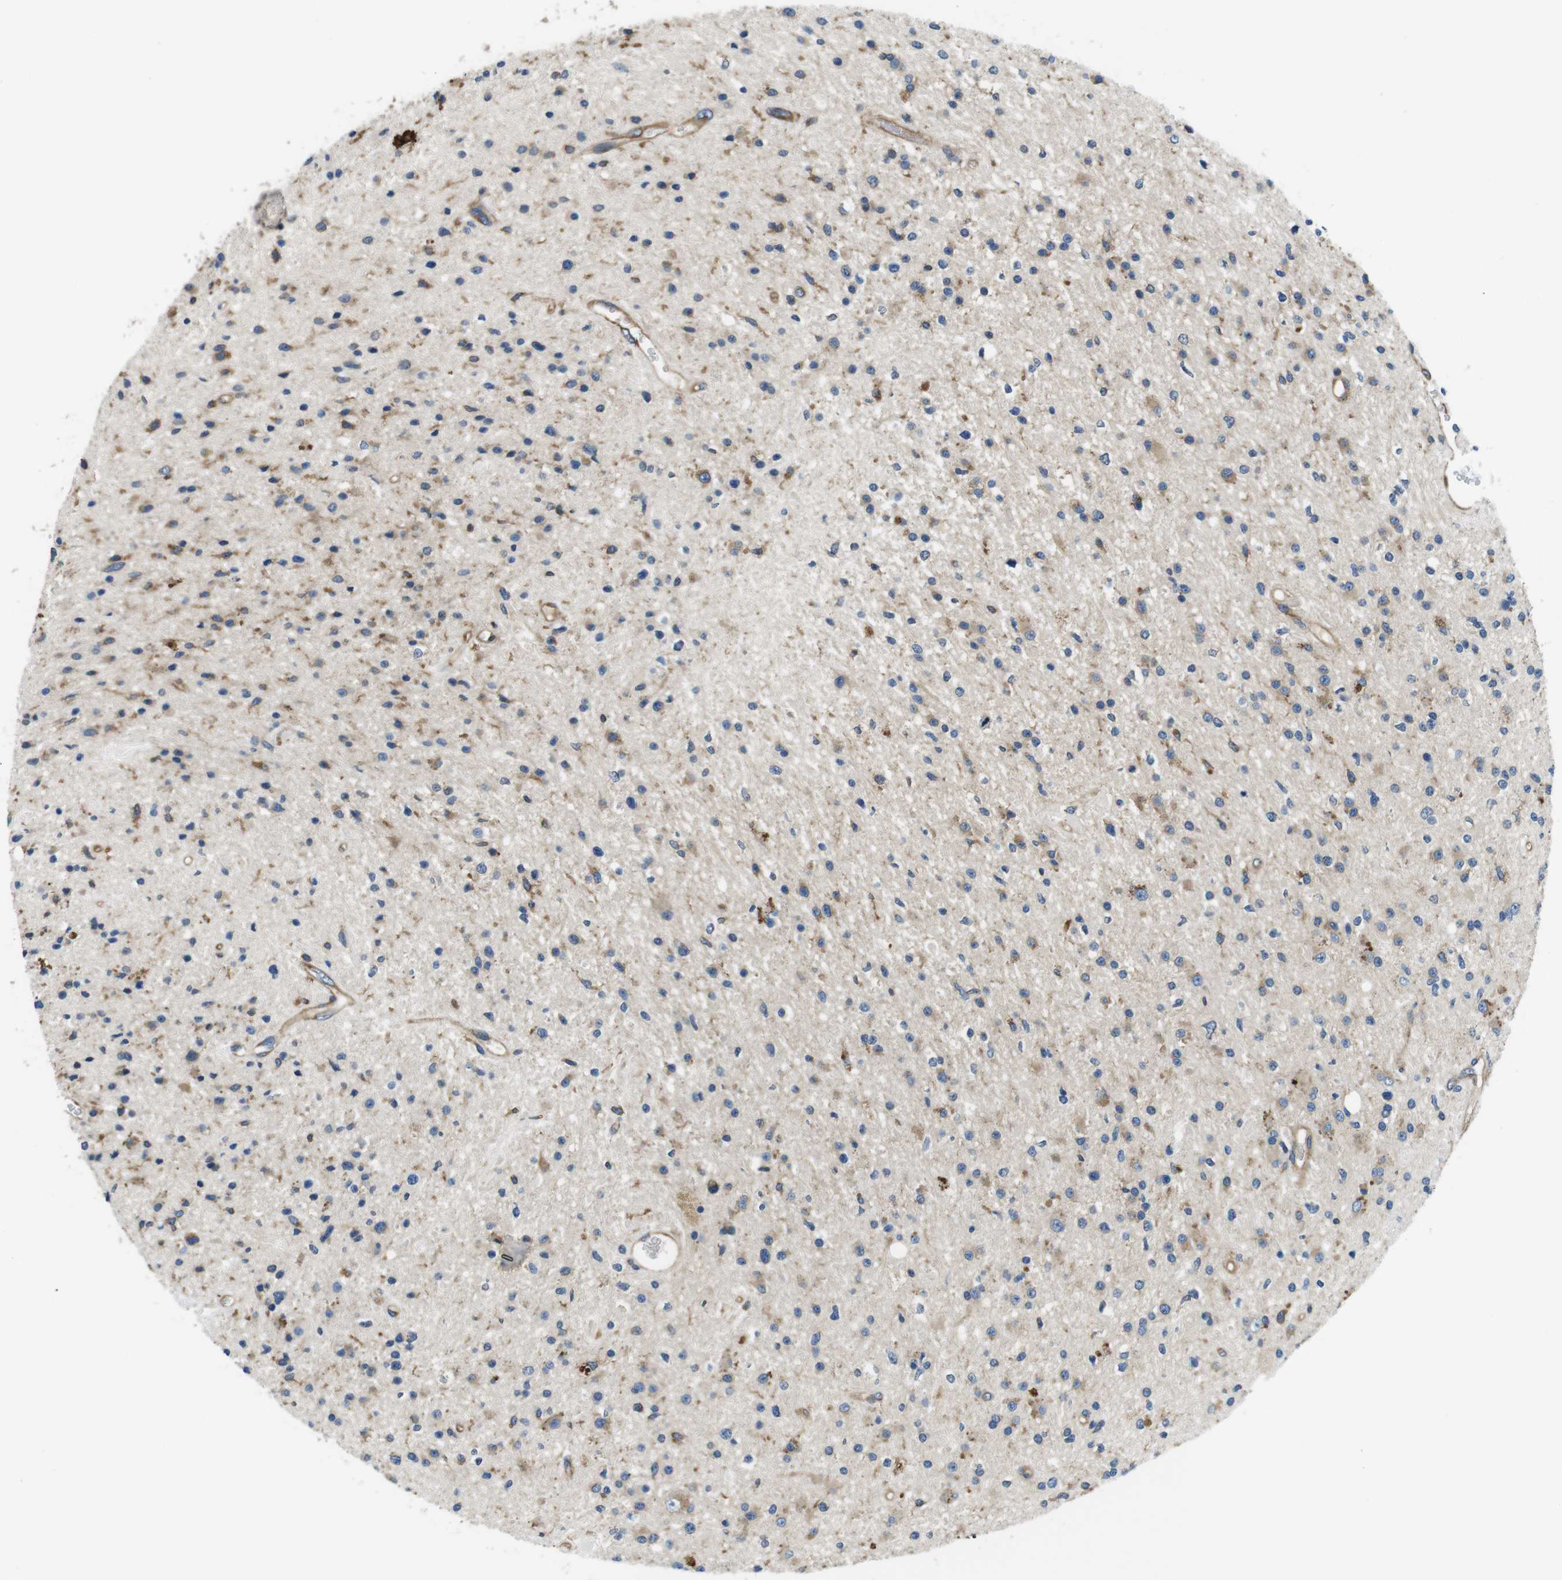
{"staining": {"intensity": "weak", "quantity": "25%-75%", "location": "cytoplasmic/membranous"}, "tissue": "glioma", "cell_type": "Tumor cells", "image_type": "cancer", "snomed": [{"axis": "morphology", "description": "Glioma, malignant, High grade"}, {"axis": "topography", "description": "Brain"}], "caption": "Protein expression analysis of high-grade glioma (malignant) shows weak cytoplasmic/membranous expression in about 25%-75% of tumor cells.", "gene": "DENND4C", "patient": {"sex": "male", "age": 33}}